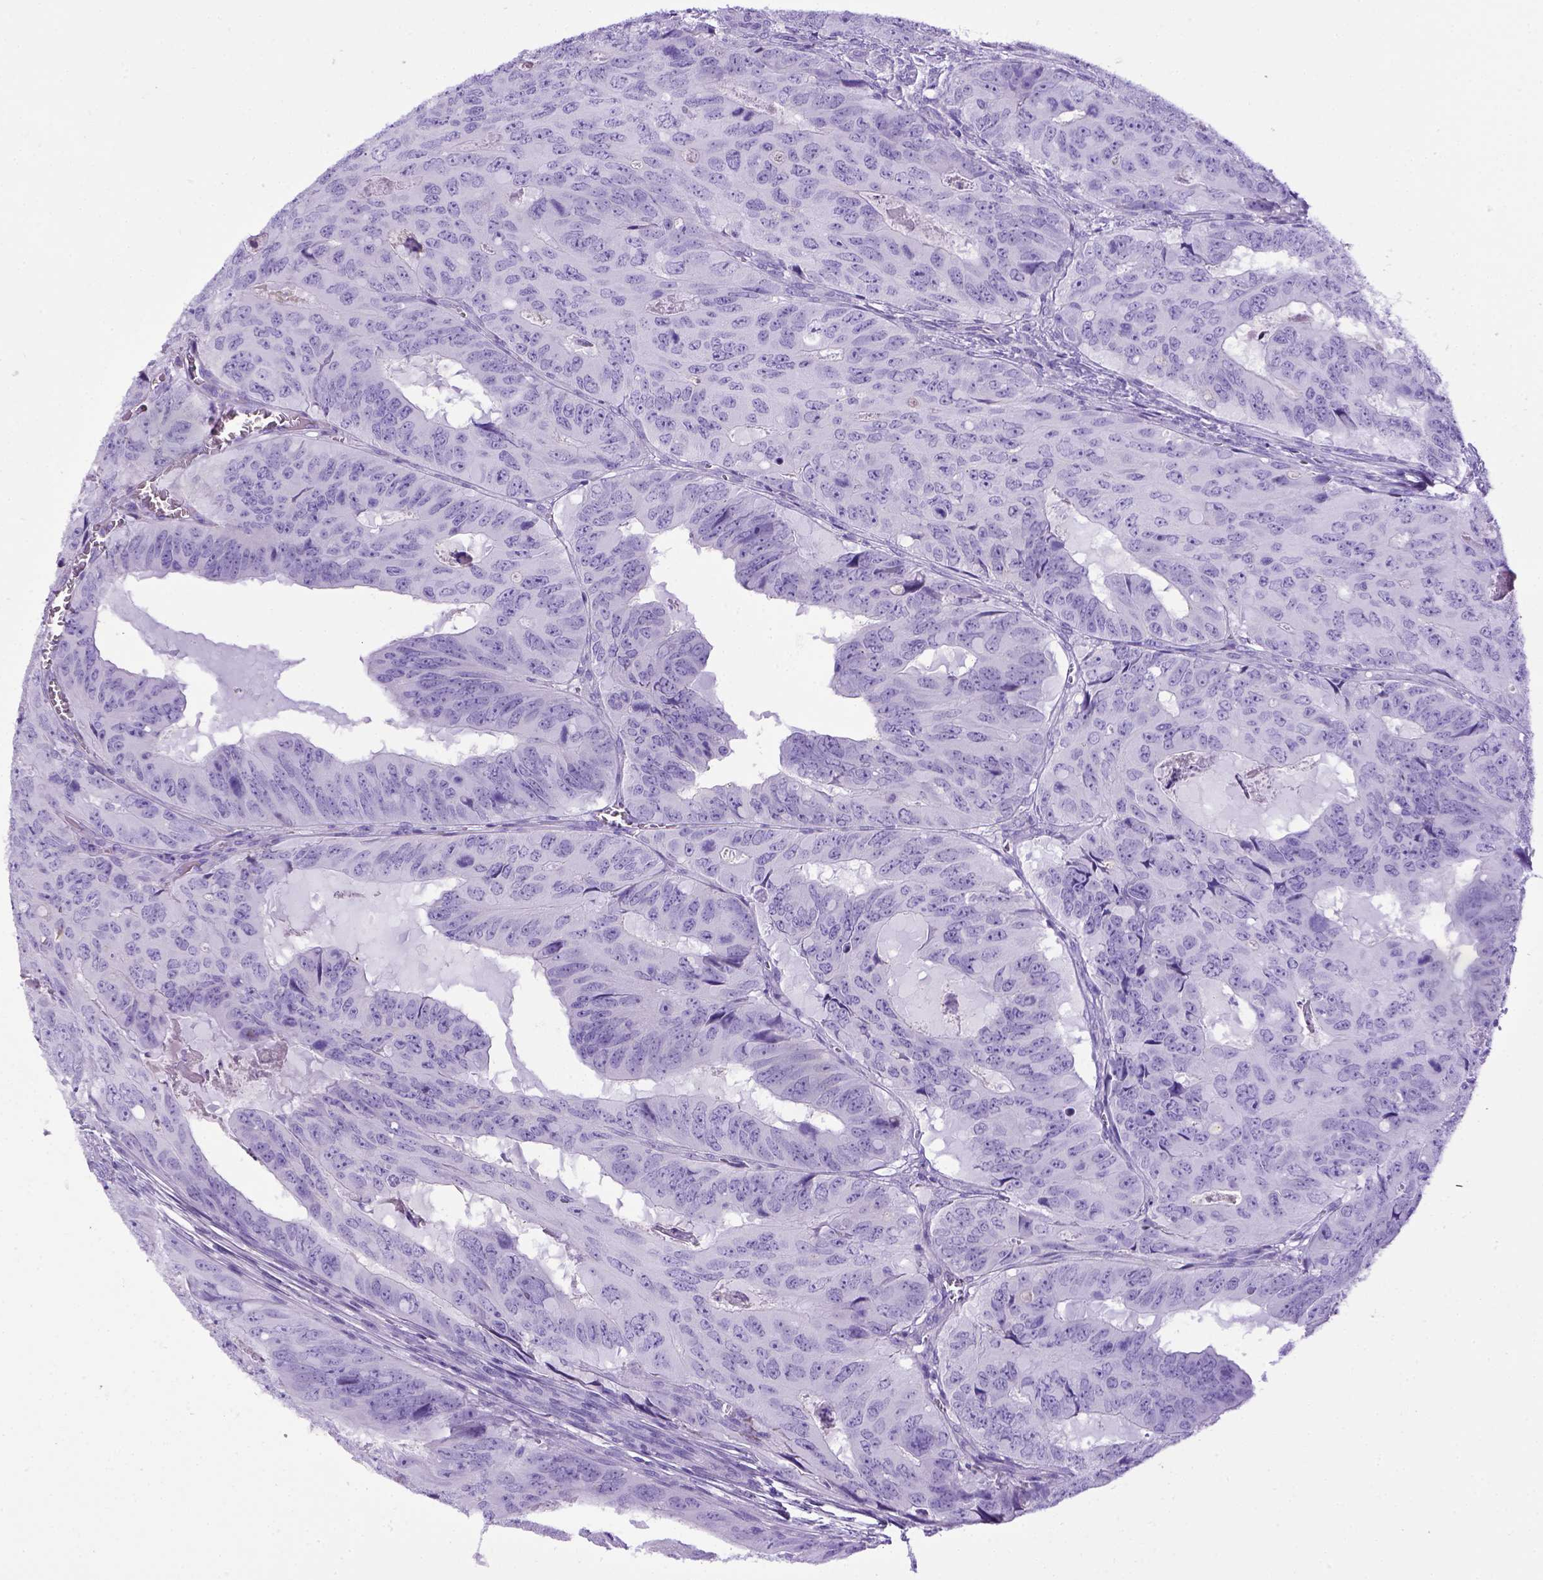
{"staining": {"intensity": "negative", "quantity": "none", "location": "none"}, "tissue": "colorectal cancer", "cell_type": "Tumor cells", "image_type": "cancer", "snomed": [{"axis": "morphology", "description": "Adenocarcinoma, NOS"}, {"axis": "topography", "description": "Colon"}], "caption": "Protein analysis of adenocarcinoma (colorectal) displays no significant expression in tumor cells. (IHC, brightfield microscopy, high magnification).", "gene": "ITIH4", "patient": {"sex": "male", "age": 79}}